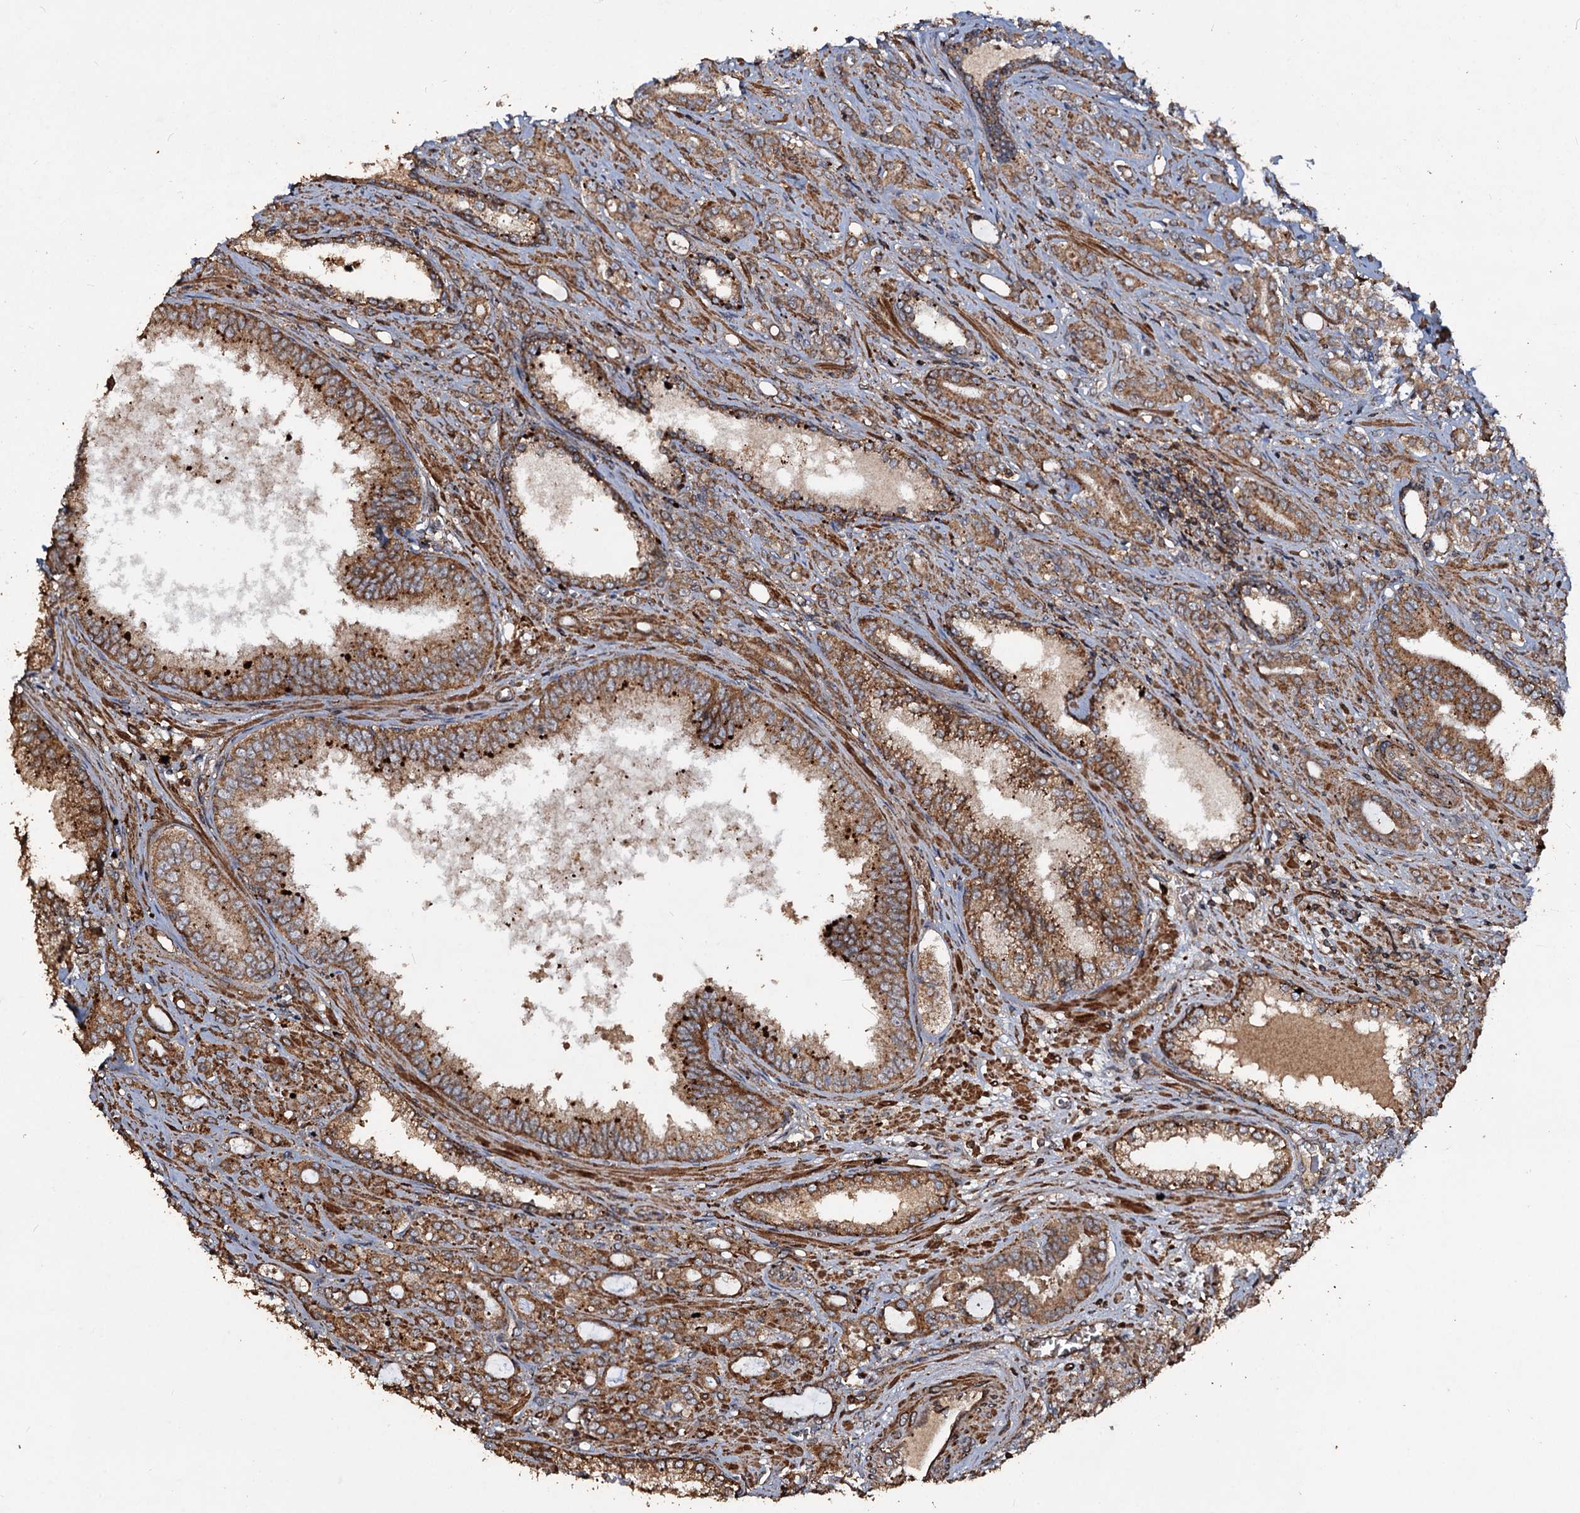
{"staining": {"intensity": "moderate", "quantity": ">75%", "location": "cytoplasmic/membranous"}, "tissue": "prostate cancer", "cell_type": "Tumor cells", "image_type": "cancer", "snomed": [{"axis": "morphology", "description": "Adenocarcinoma, High grade"}, {"axis": "topography", "description": "Prostate"}], "caption": "A brown stain labels moderate cytoplasmic/membranous staining of a protein in adenocarcinoma (high-grade) (prostate) tumor cells.", "gene": "NOTCH2NLA", "patient": {"sex": "male", "age": 72}}